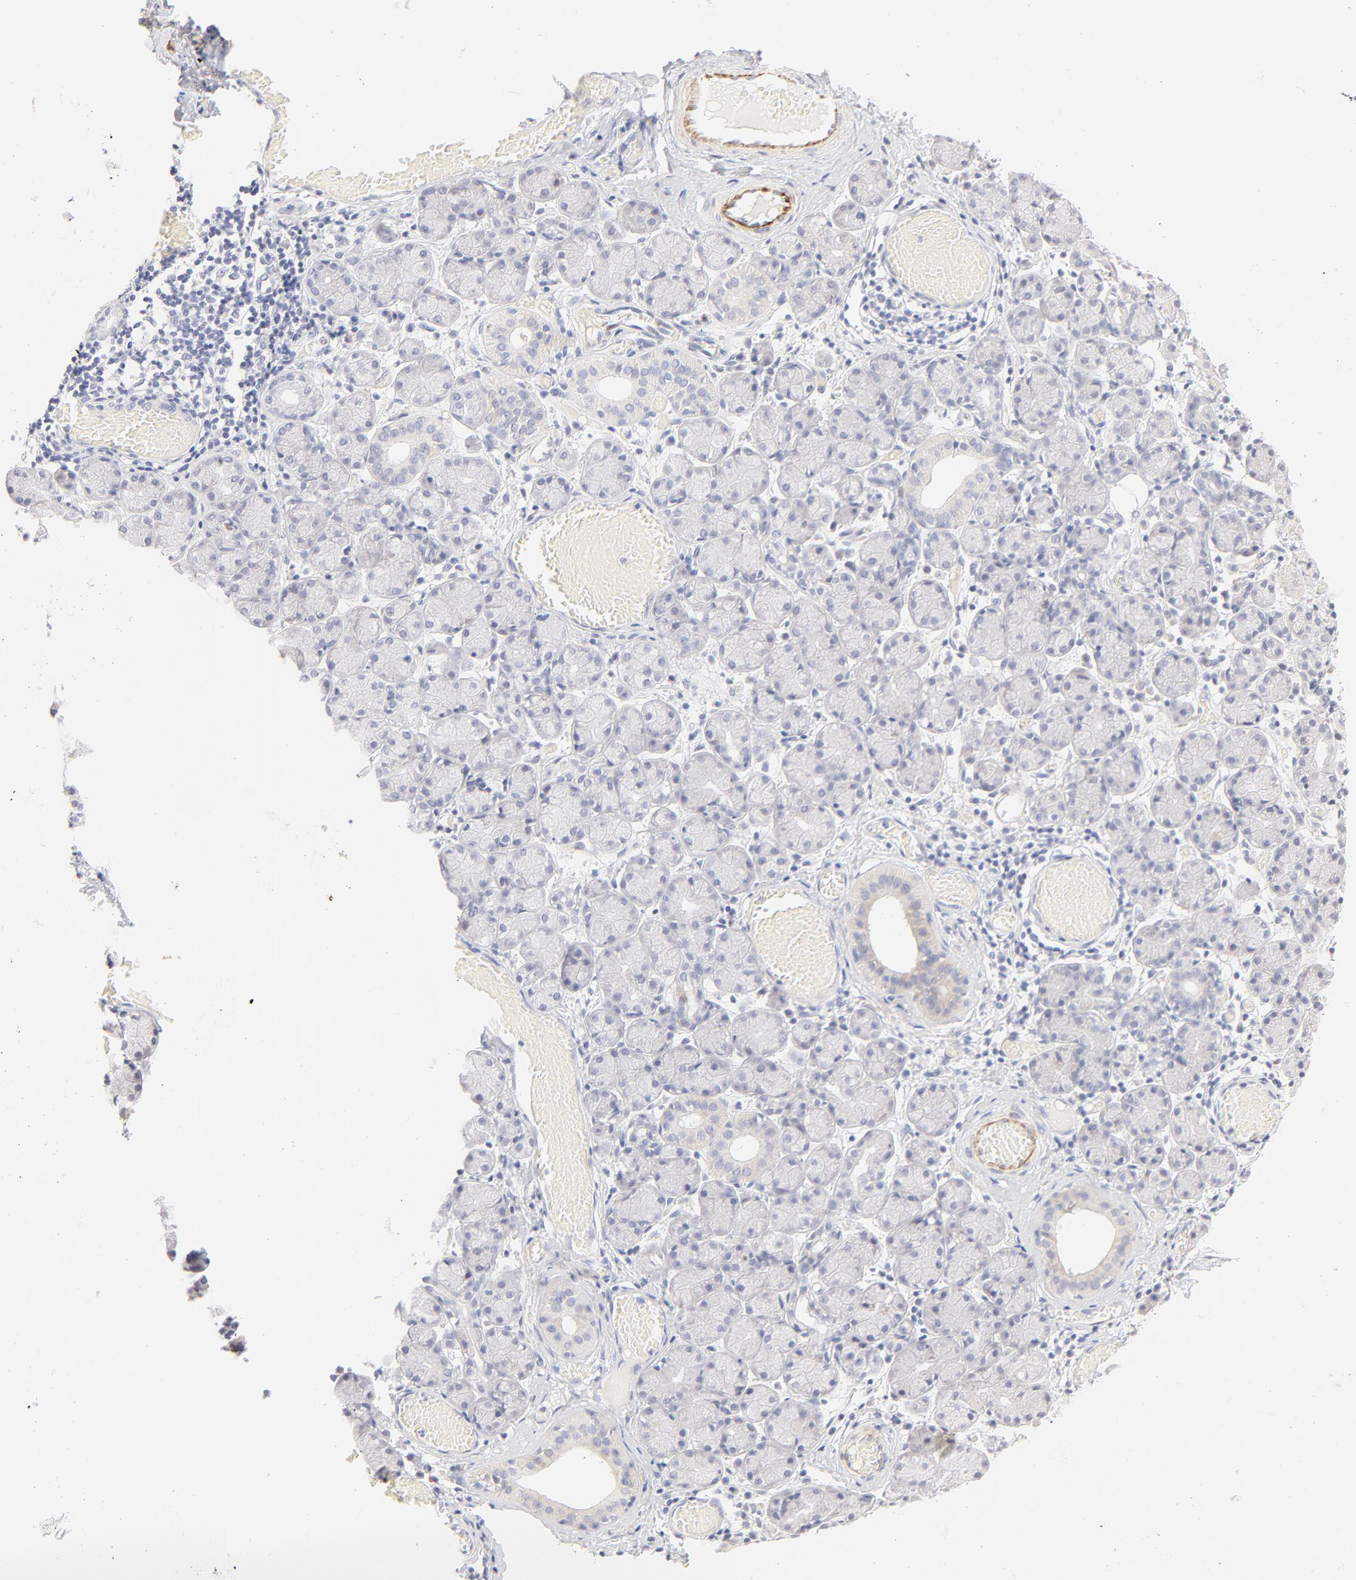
{"staining": {"intensity": "weak", "quantity": "<25%", "location": "cytoplasmic/membranous"}, "tissue": "salivary gland", "cell_type": "Glandular cells", "image_type": "normal", "snomed": [{"axis": "morphology", "description": "Normal tissue, NOS"}, {"axis": "topography", "description": "Salivary gland"}], "caption": "Protein analysis of benign salivary gland exhibits no significant positivity in glandular cells.", "gene": "NPNT", "patient": {"sex": "female", "age": 24}}